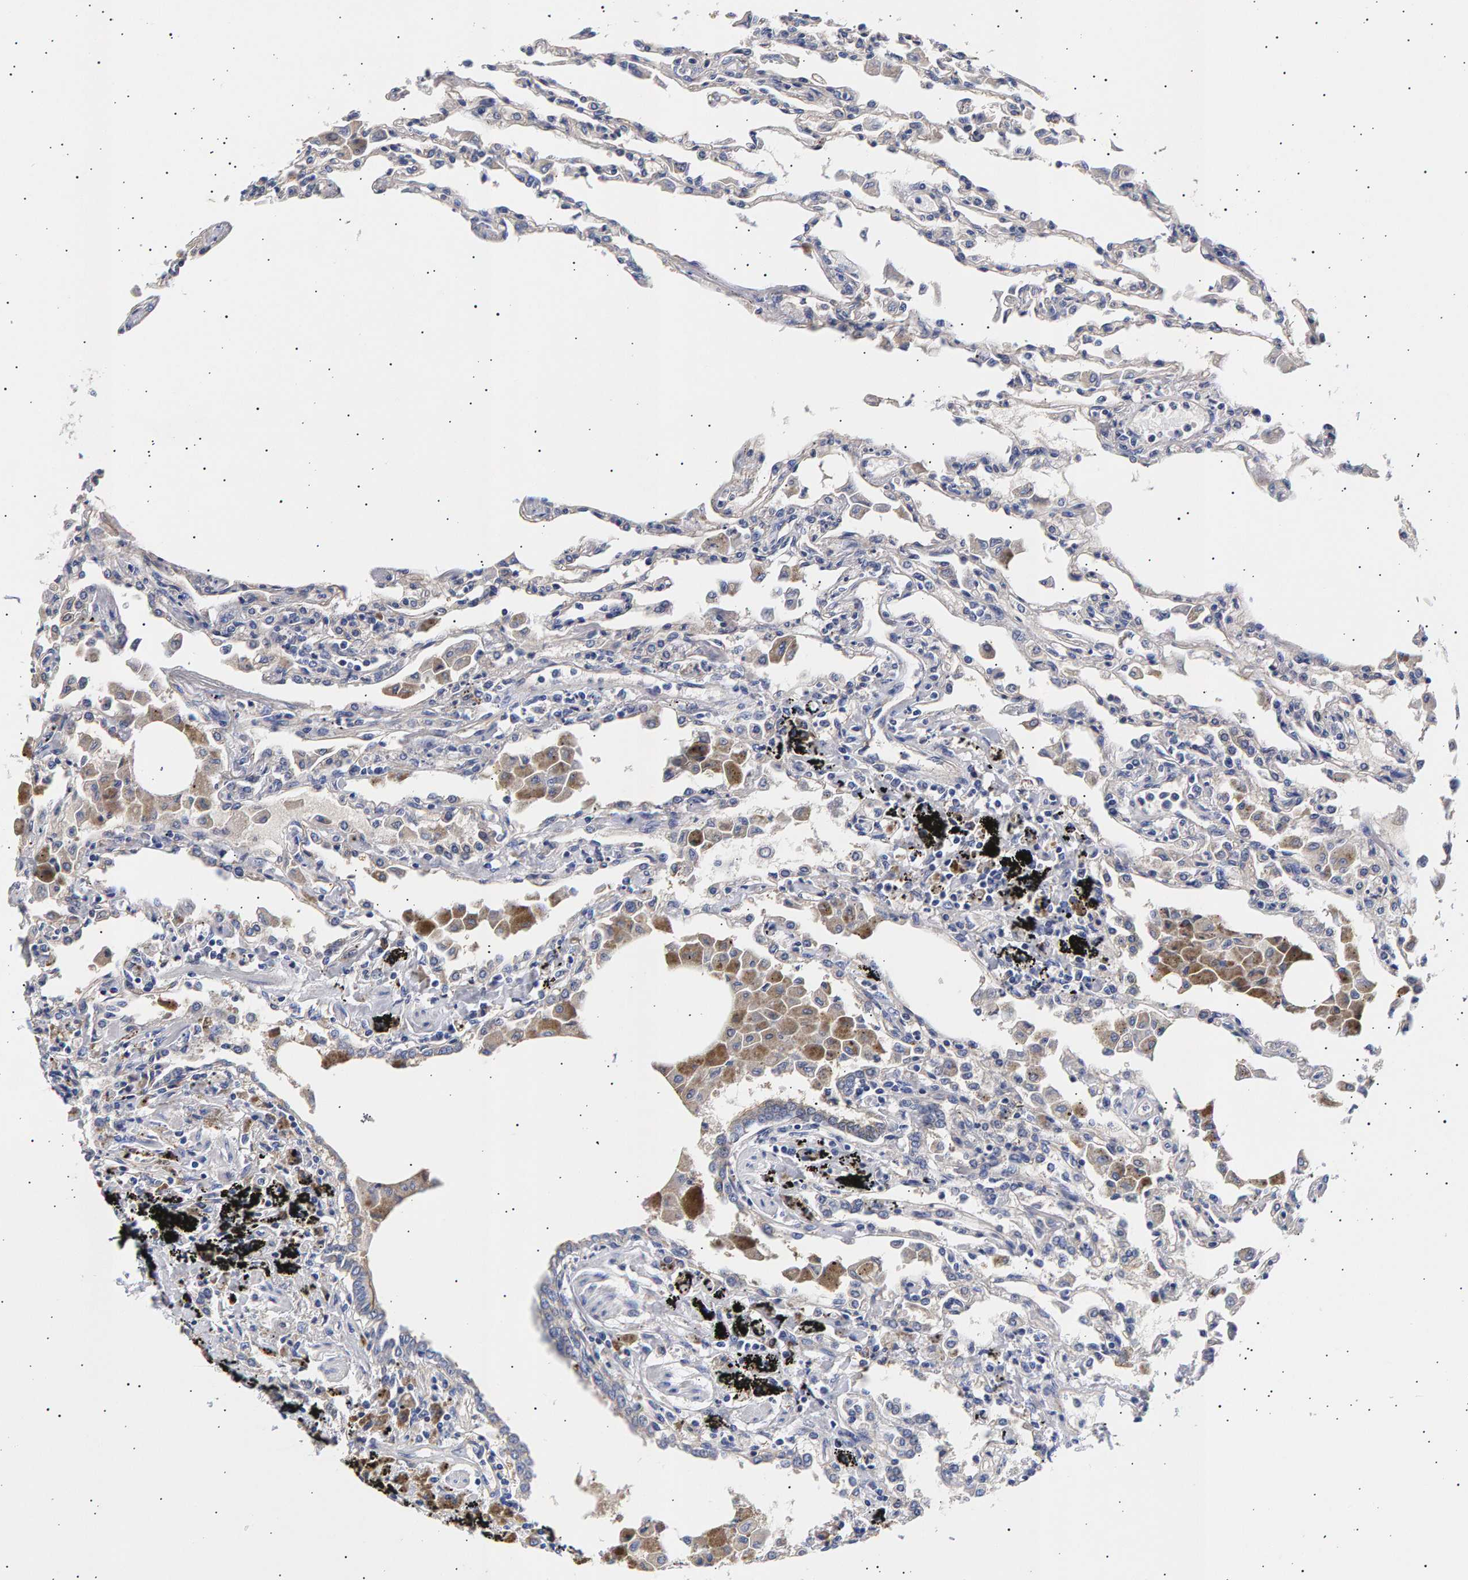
{"staining": {"intensity": "weak", "quantity": "<25%", "location": "cytoplasmic/membranous"}, "tissue": "lung", "cell_type": "Alveolar cells", "image_type": "normal", "snomed": [{"axis": "morphology", "description": "Normal tissue, NOS"}, {"axis": "topography", "description": "Bronchus"}, {"axis": "topography", "description": "Lung"}], "caption": "The histopathology image reveals no staining of alveolar cells in unremarkable lung.", "gene": "ANKRD40", "patient": {"sex": "female", "age": 49}}